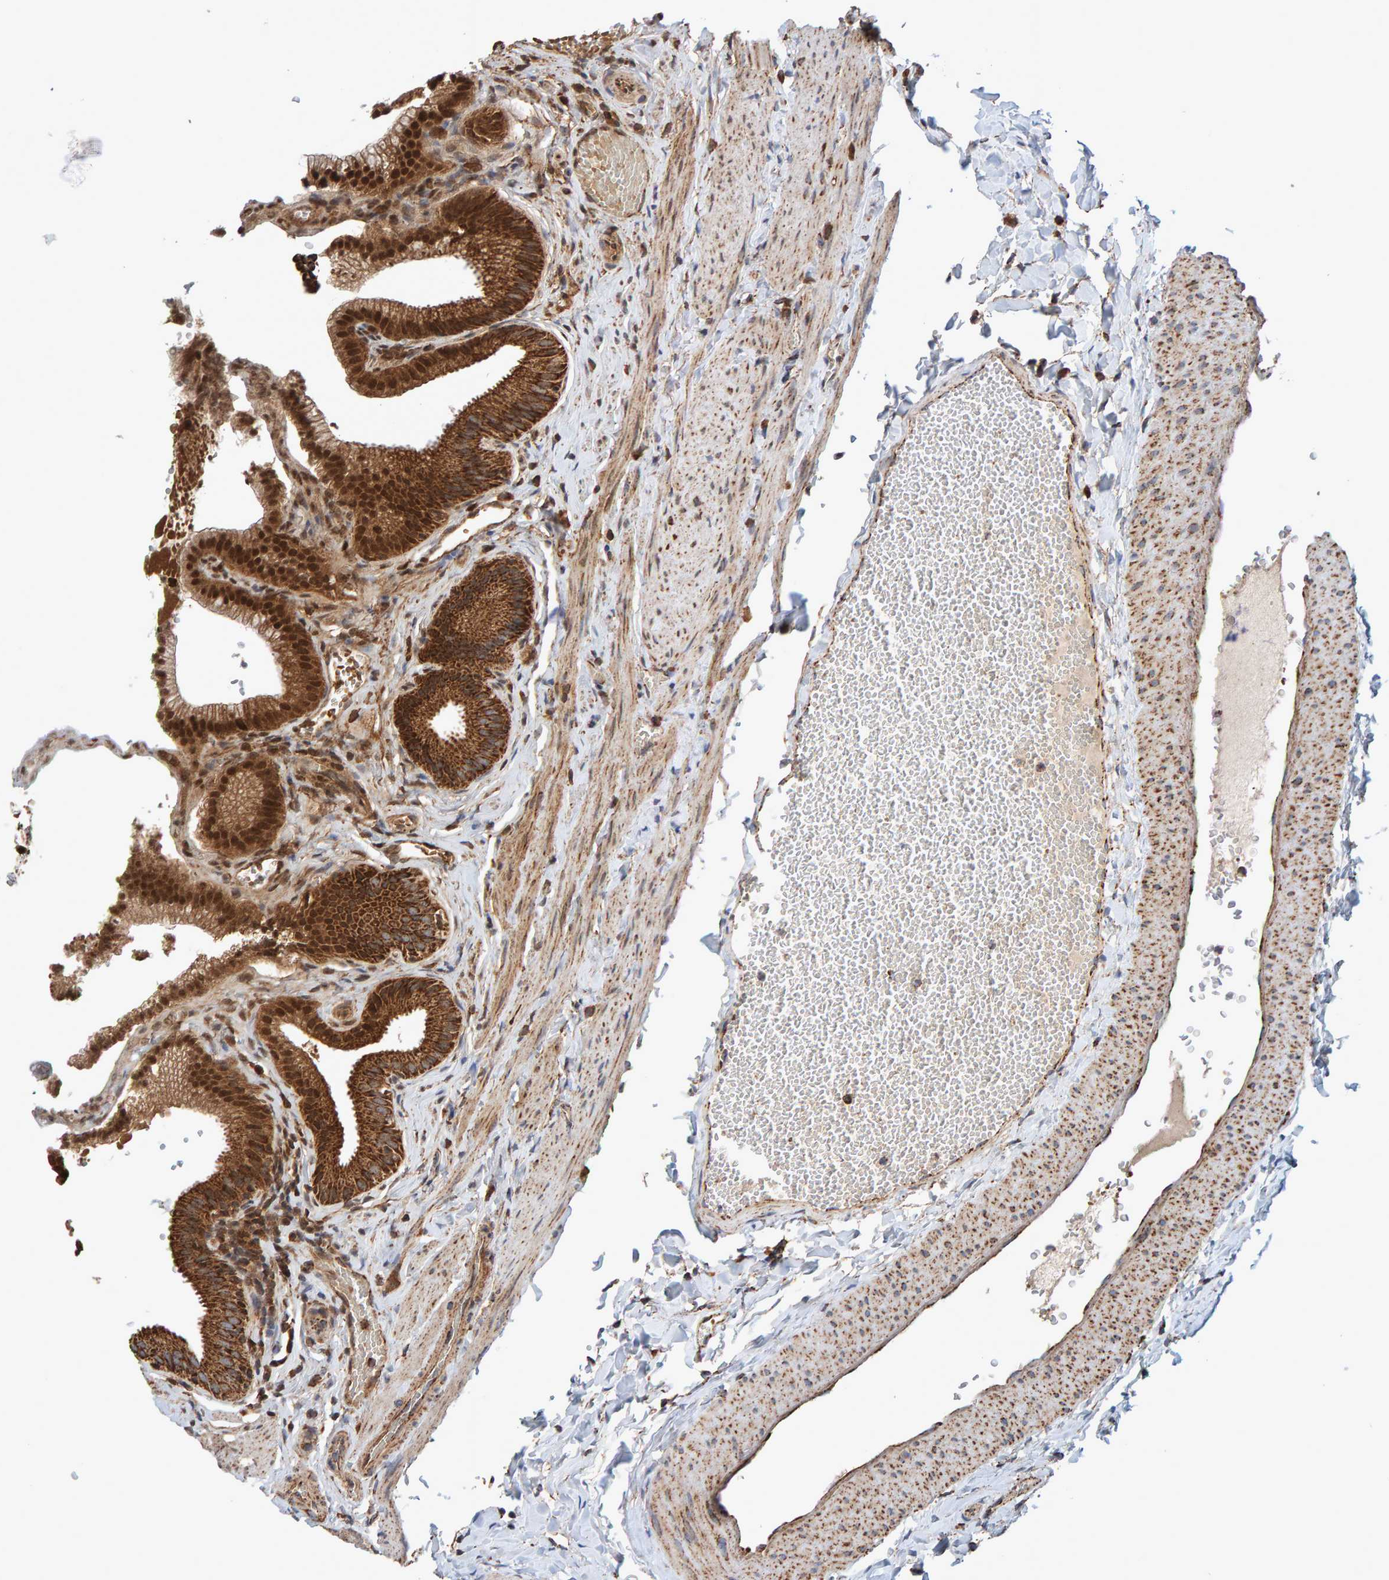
{"staining": {"intensity": "strong", "quantity": ">75%", "location": "cytoplasmic/membranous,nuclear"}, "tissue": "gallbladder", "cell_type": "Glandular cells", "image_type": "normal", "snomed": [{"axis": "morphology", "description": "Normal tissue, NOS"}, {"axis": "topography", "description": "Gallbladder"}], "caption": "Protein positivity by immunohistochemistry (IHC) exhibits strong cytoplasmic/membranous,nuclear staining in about >75% of glandular cells in benign gallbladder. The staining is performed using DAB (3,3'-diaminobenzidine) brown chromogen to label protein expression. The nuclei are counter-stained blue using hematoxylin.", "gene": "MRPL45", "patient": {"sex": "male", "age": 38}}